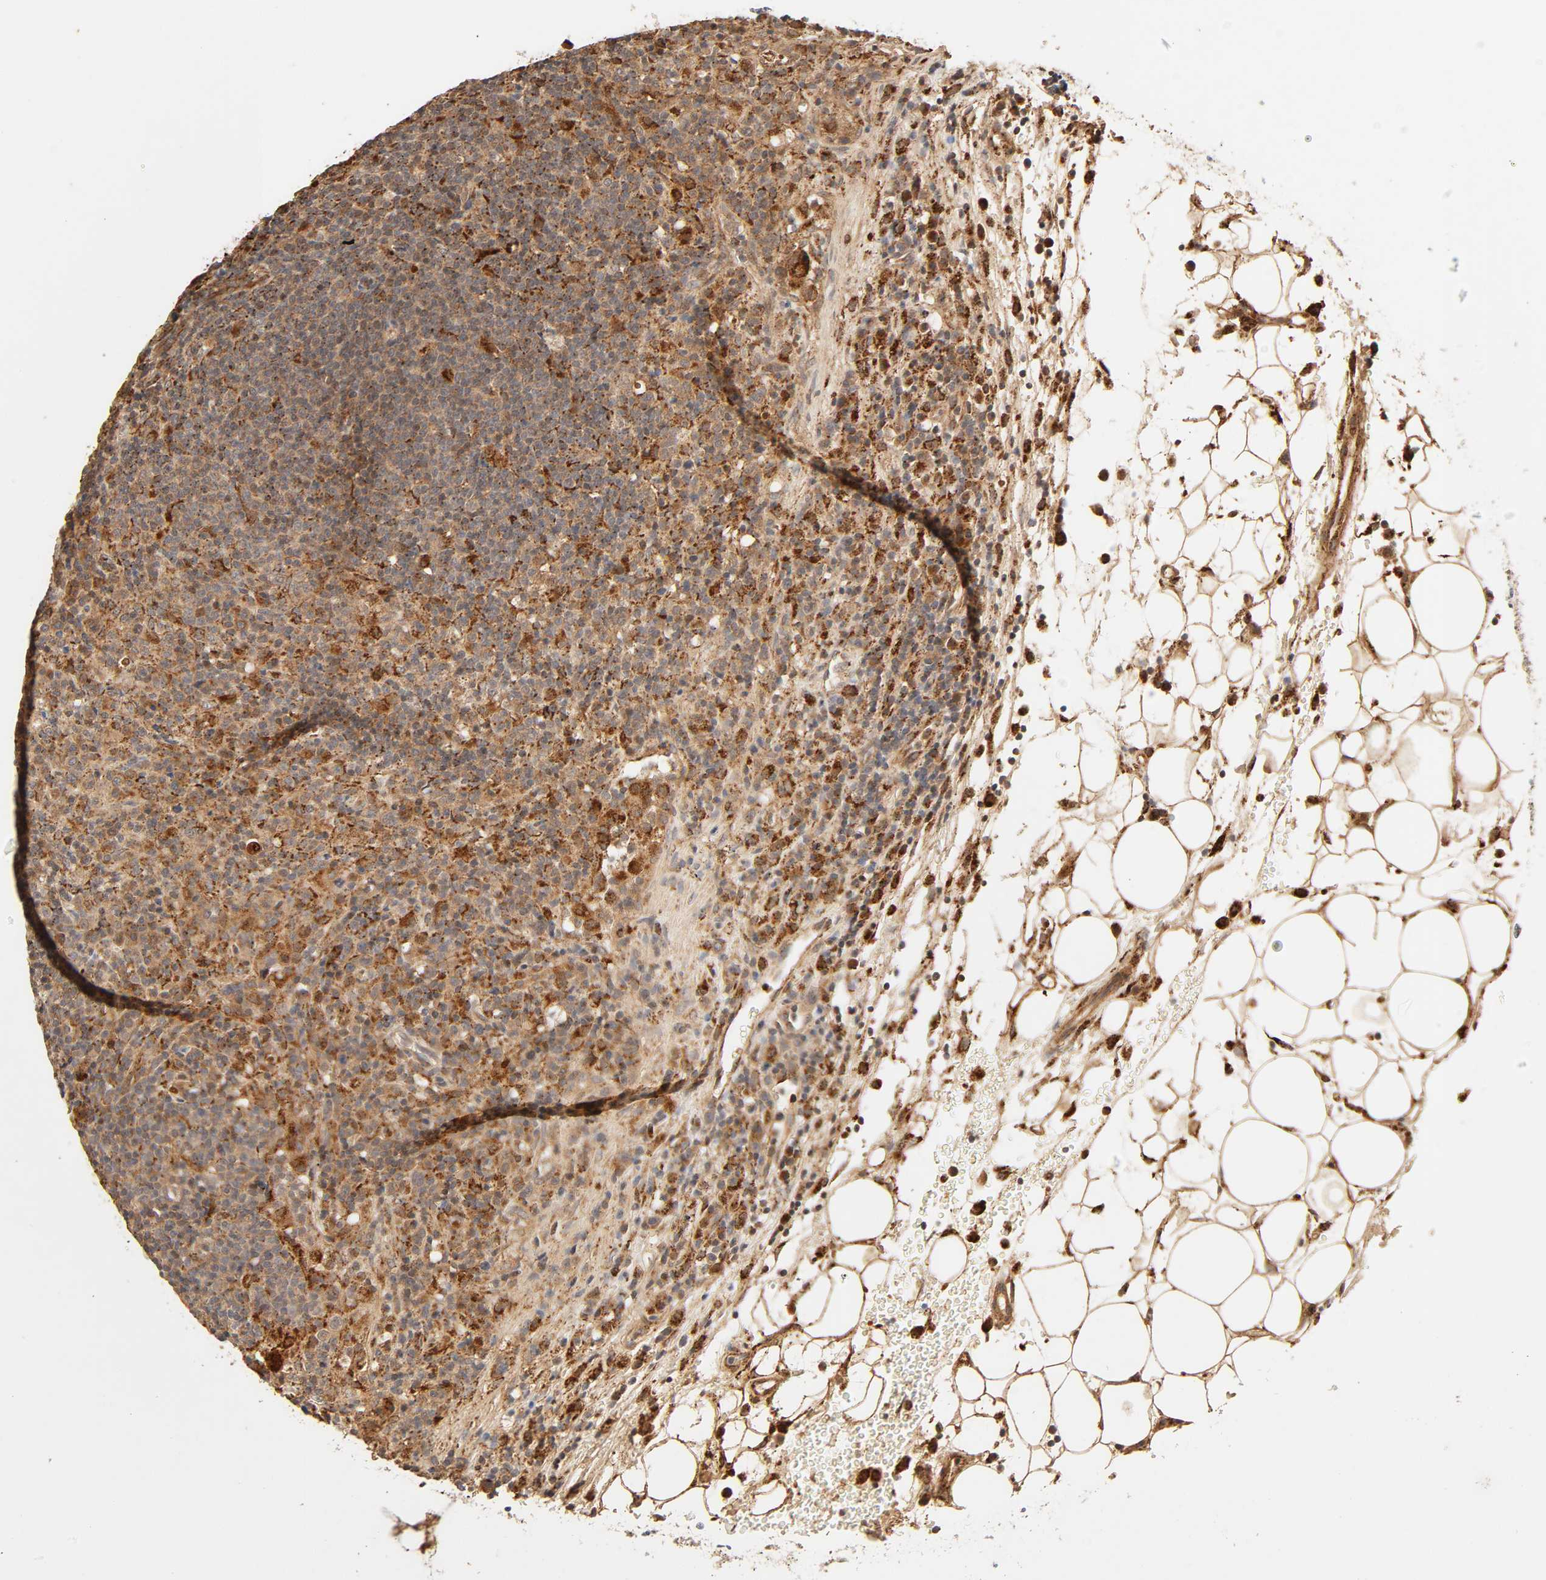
{"staining": {"intensity": "strong", "quantity": ">75%", "location": "cytoplasmic/membranous"}, "tissue": "lymphoma", "cell_type": "Tumor cells", "image_type": "cancer", "snomed": [{"axis": "morphology", "description": "Hodgkin's disease, NOS"}, {"axis": "topography", "description": "Lymph node"}], "caption": "Brown immunohistochemical staining in human lymphoma shows strong cytoplasmic/membranous positivity in about >75% of tumor cells. (DAB (3,3'-diaminobenzidine) IHC, brown staining for protein, blue staining for nuclei).", "gene": "MAPK6", "patient": {"sex": "male", "age": 65}}